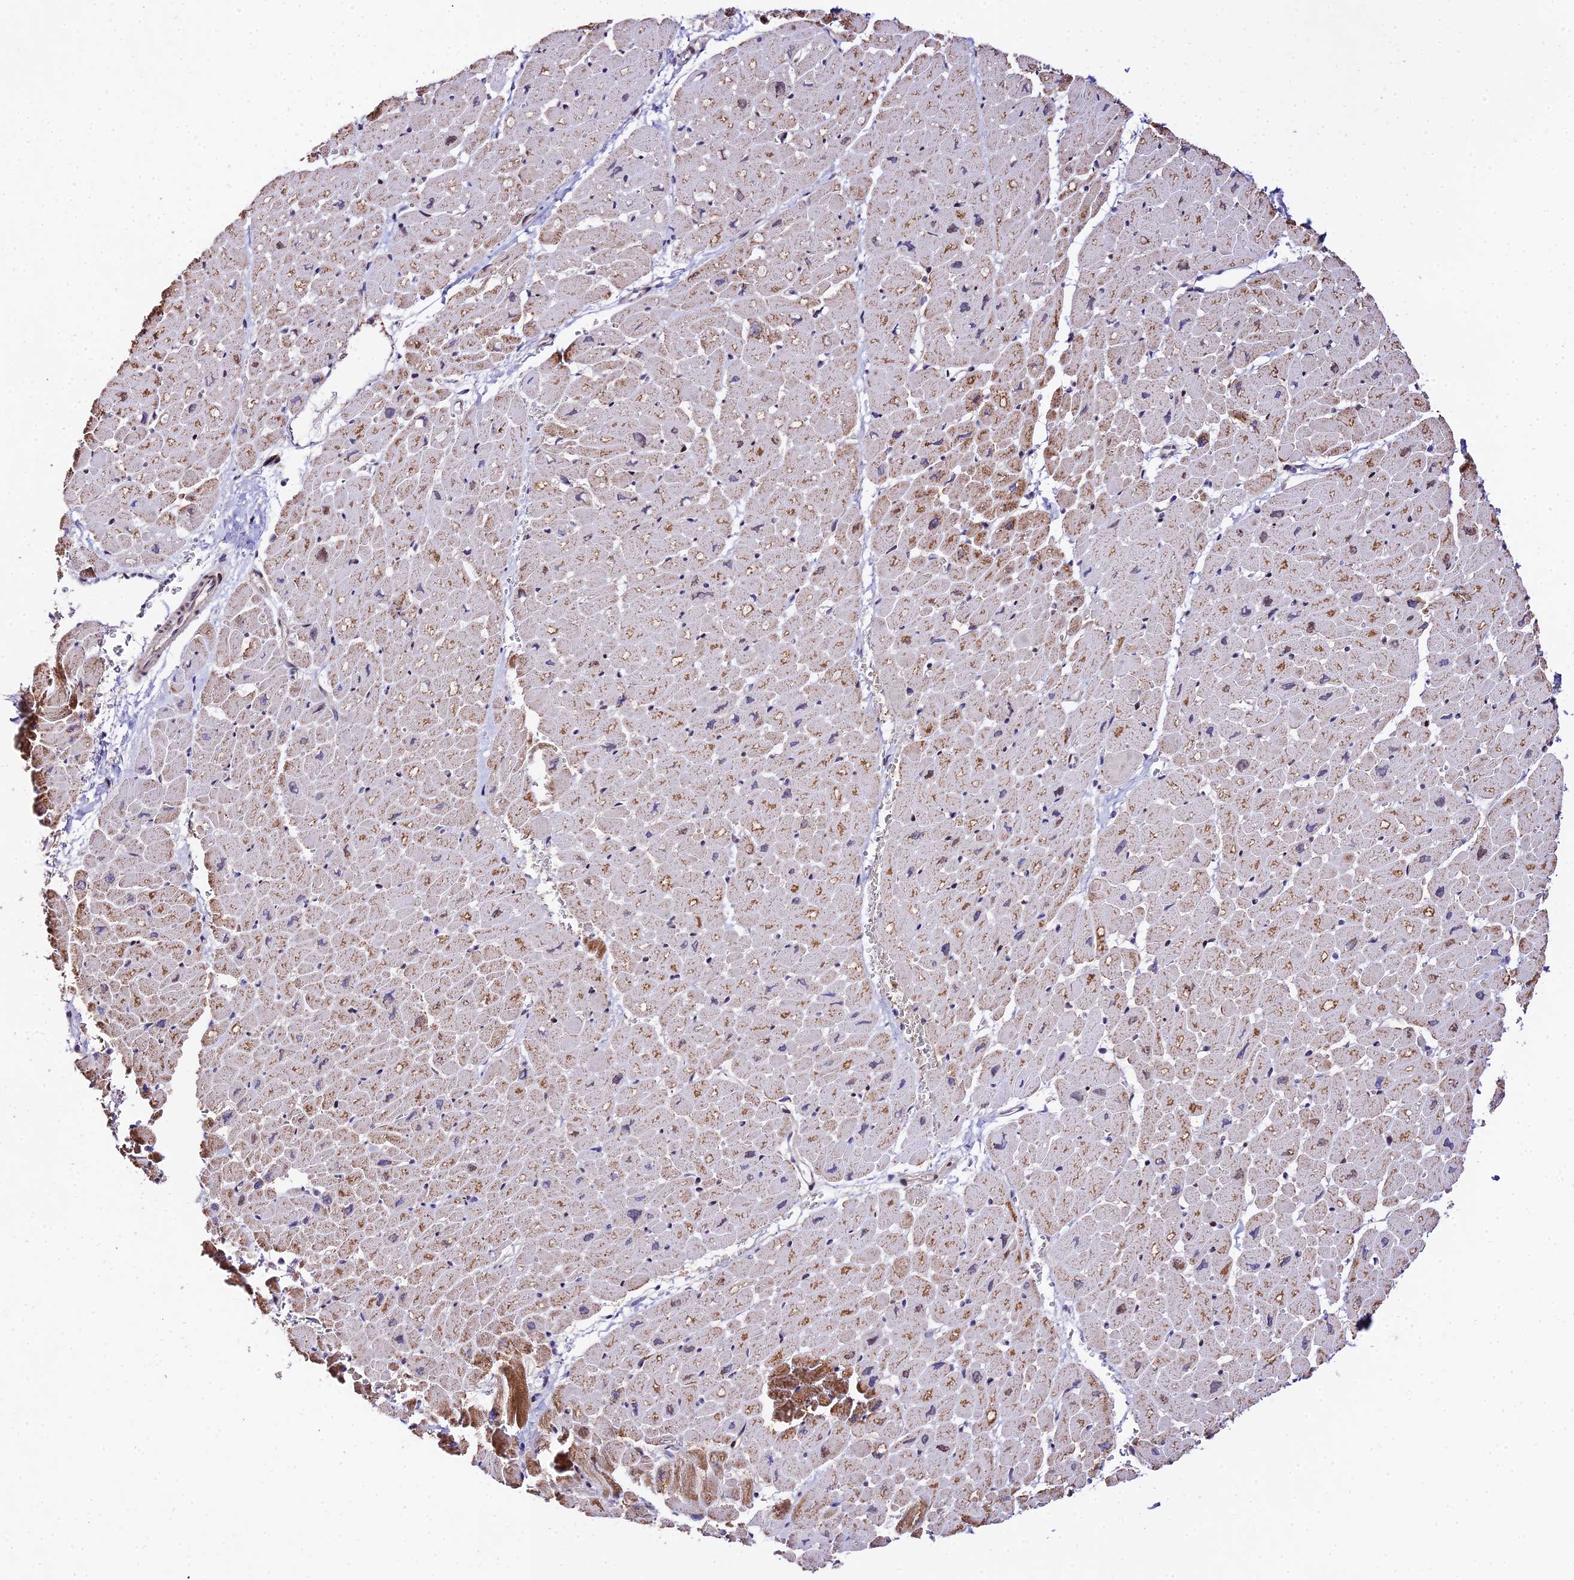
{"staining": {"intensity": "moderate", "quantity": ">75%", "location": "cytoplasmic/membranous"}, "tissue": "heart muscle", "cell_type": "Cardiomyocytes", "image_type": "normal", "snomed": [{"axis": "morphology", "description": "Normal tissue, NOS"}, {"axis": "topography", "description": "Heart"}], "caption": "Moderate cytoplasmic/membranous positivity is identified in approximately >75% of cardiomyocytes in normal heart muscle. The staining was performed using DAB, with brown indicating positive protein expression. Nuclei are stained blue with hematoxylin.", "gene": "ATP5PB", "patient": {"sex": "male", "age": 45}}